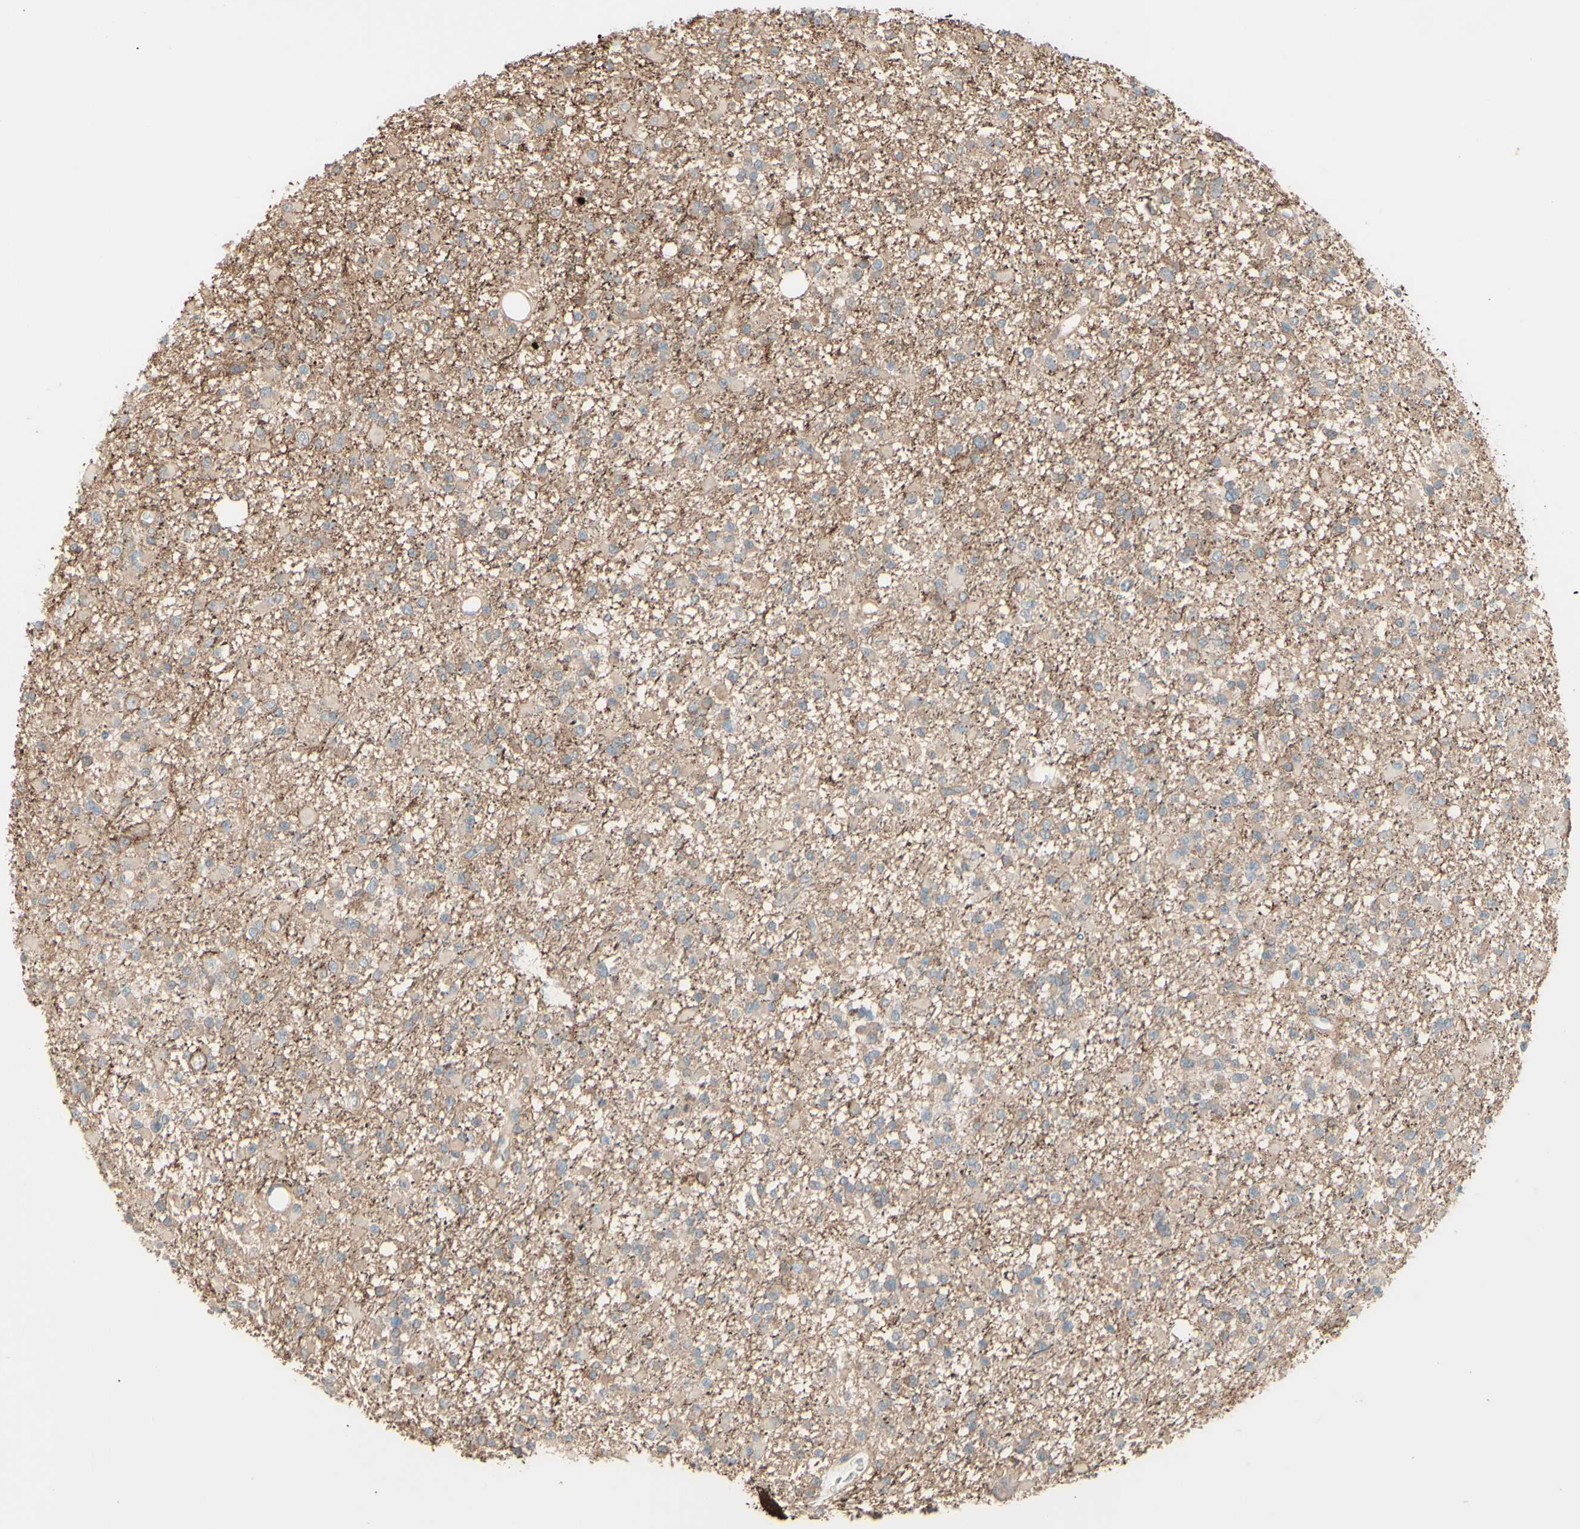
{"staining": {"intensity": "weak", "quantity": ">75%", "location": "cytoplasmic/membranous"}, "tissue": "glioma", "cell_type": "Tumor cells", "image_type": "cancer", "snomed": [{"axis": "morphology", "description": "Glioma, malignant, Low grade"}, {"axis": "topography", "description": "Brain"}], "caption": "Immunohistochemical staining of low-grade glioma (malignant) reveals low levels of weak cytoplasmic/membranous expression in about >75% of tumor cells.", "gene": "RNF149", "patient": {"sex": "female", "age": 22}}